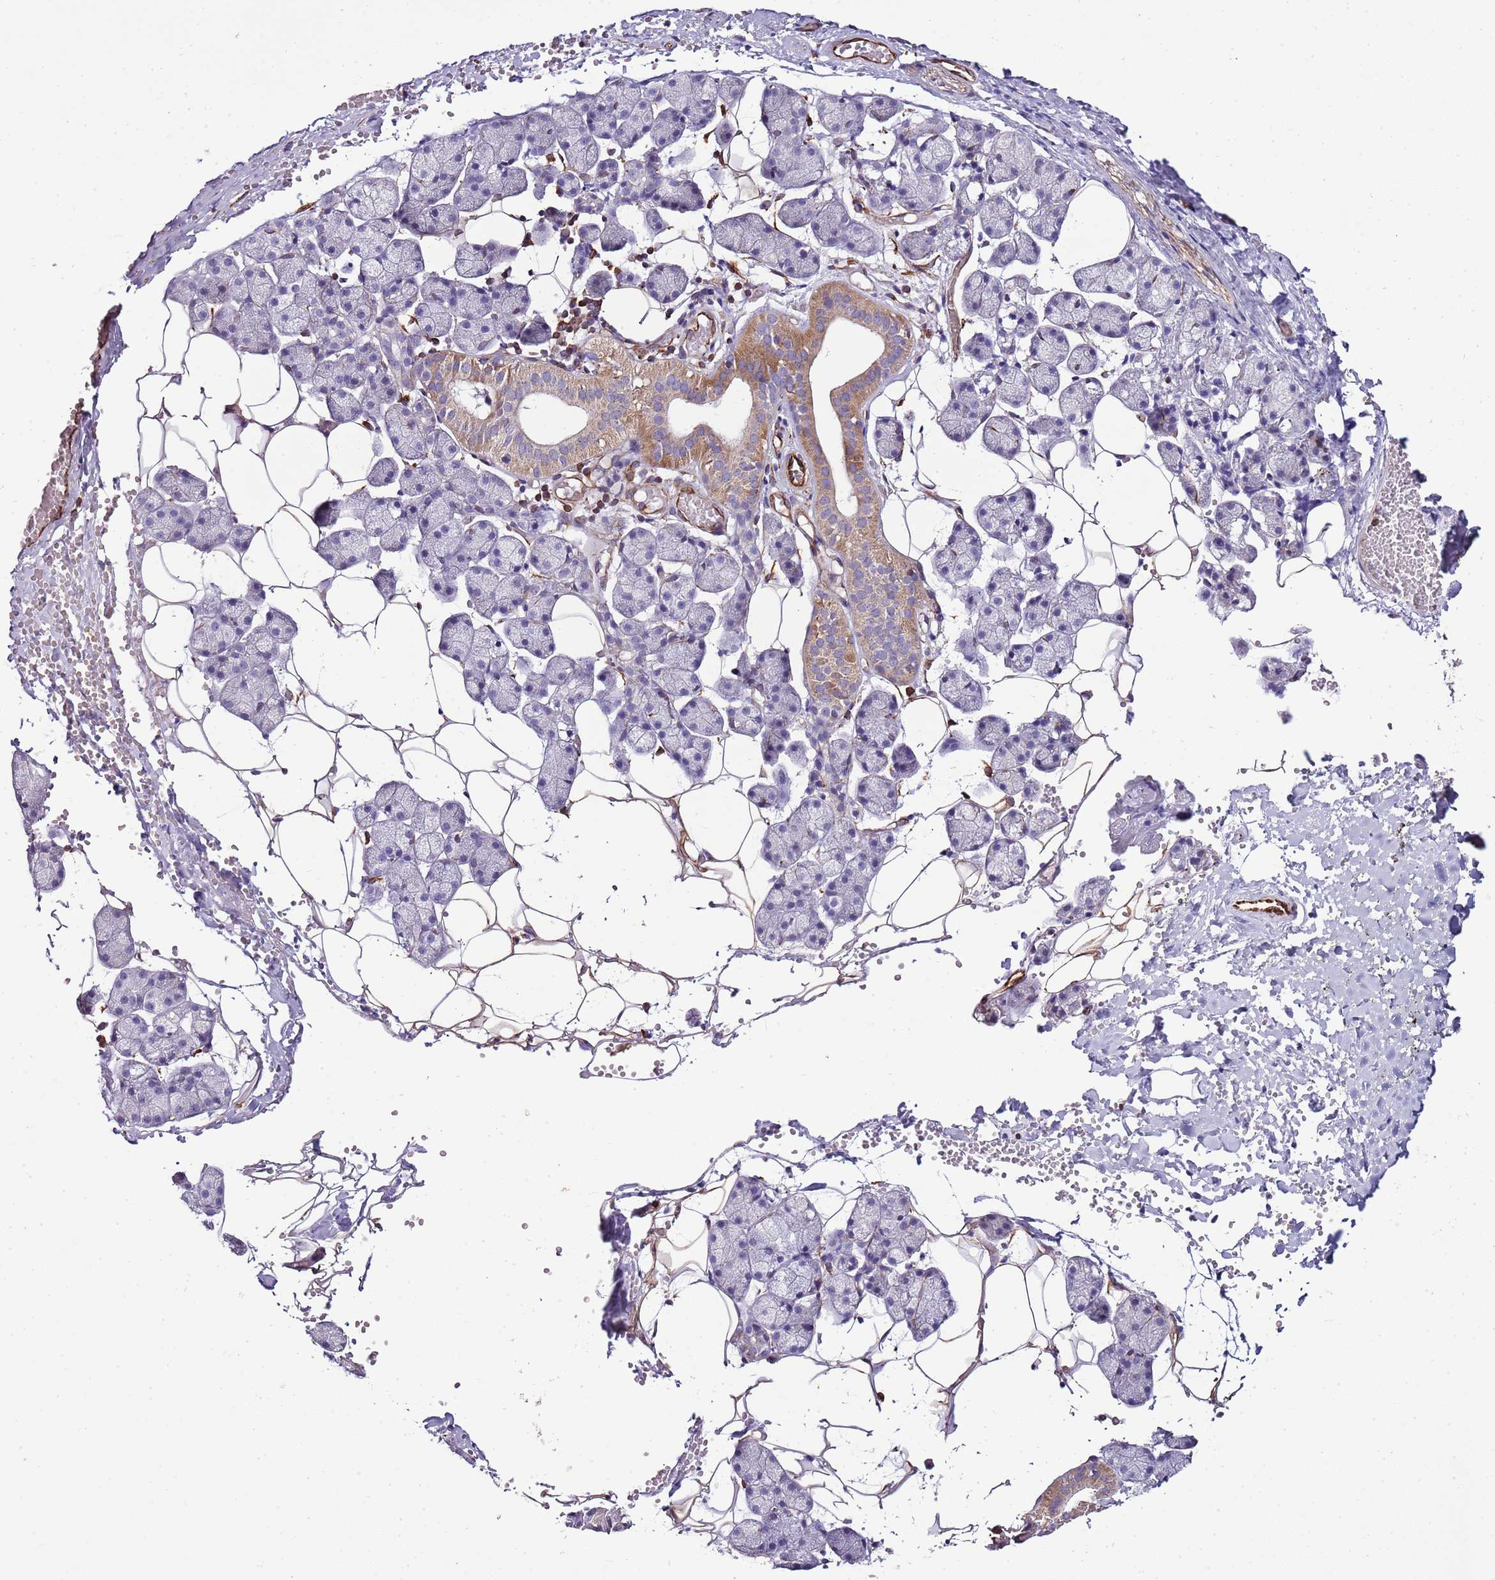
{"staining": {"intensity": "moderate", "quantity": "<25%", "location": "cytoplasmic/membranous"}, "tissue": "salivary gland", "cell_type": "Glandular cells", "image_type": "normal", "snomed": [{"axis": "morphology", "description": "Normal tissue, NOS"}, {"axis": "topography", "description": "Salivary gland"}], "caption": "IHC histopathology image of benign human salivary gland stained for a protein (brown), which exhibits low levels of moderate cytoplasmic/membranous expression in about <25% of glandular cells.", "gene": "ZNF786", "patient": {"sex": "female", "age": 33}}